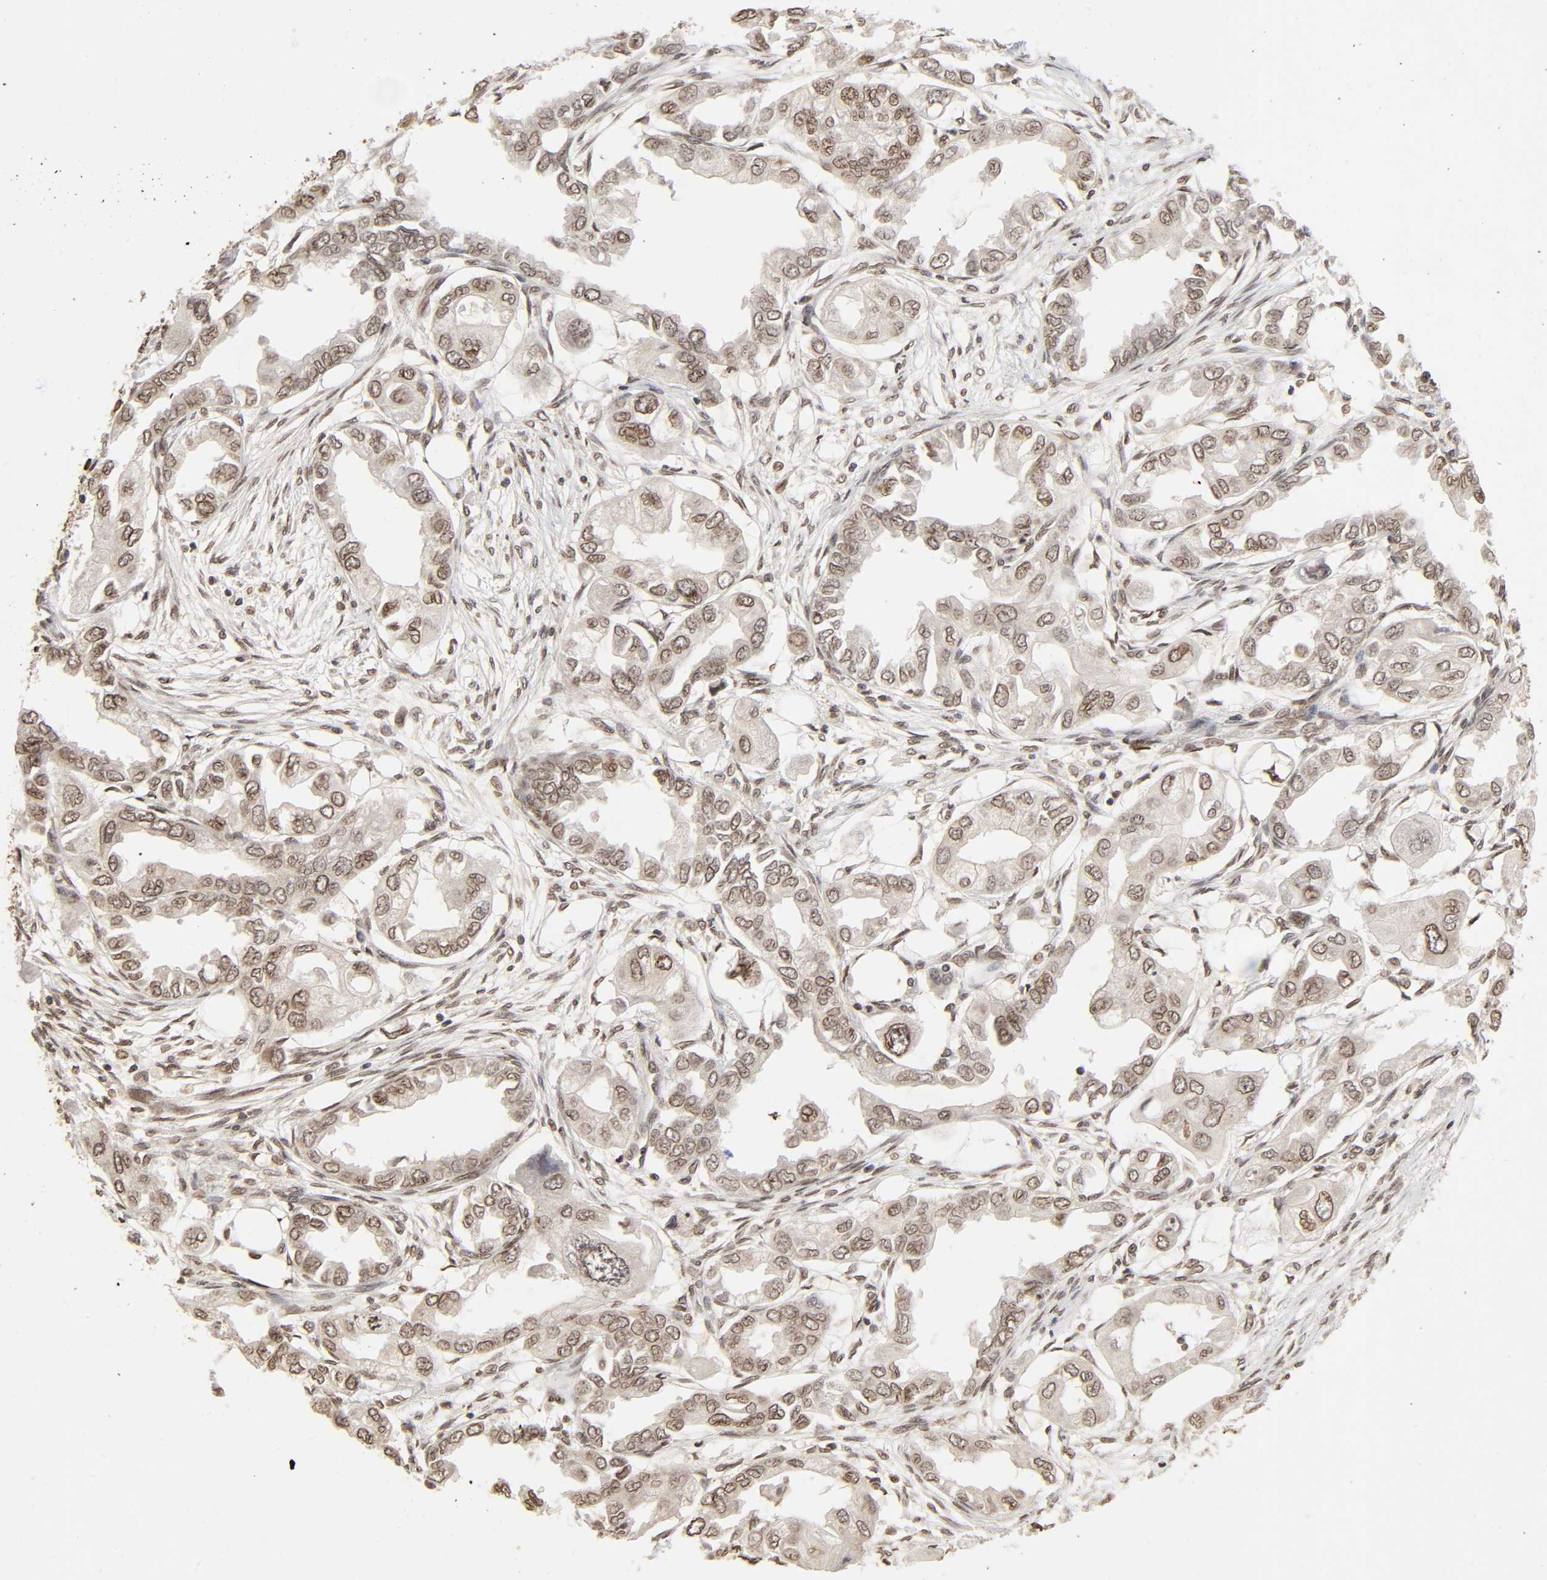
{"staining": {"intensity": "weak", "quantity": "25%-75%", "location": "cytoplasmic/membranous,nuclear"}, "tissue": "endometrial cancer", "cell_type": "Tumor cells", "image_type": "cancer", "snomed": [{"axis": "morphology", "description": "Adenocarcinoma, NOS"}, {"axis": "topography", "description": "Endometrium"}], "caption": "This is a histology image of immunohistochemistry staining of endometrial cancer, which shows weak staining in the cytoplasmic/membranous and nuclear of tumor cells.", "gene": "MLLT6", "patient": {"sex": "female", "age": 67}}